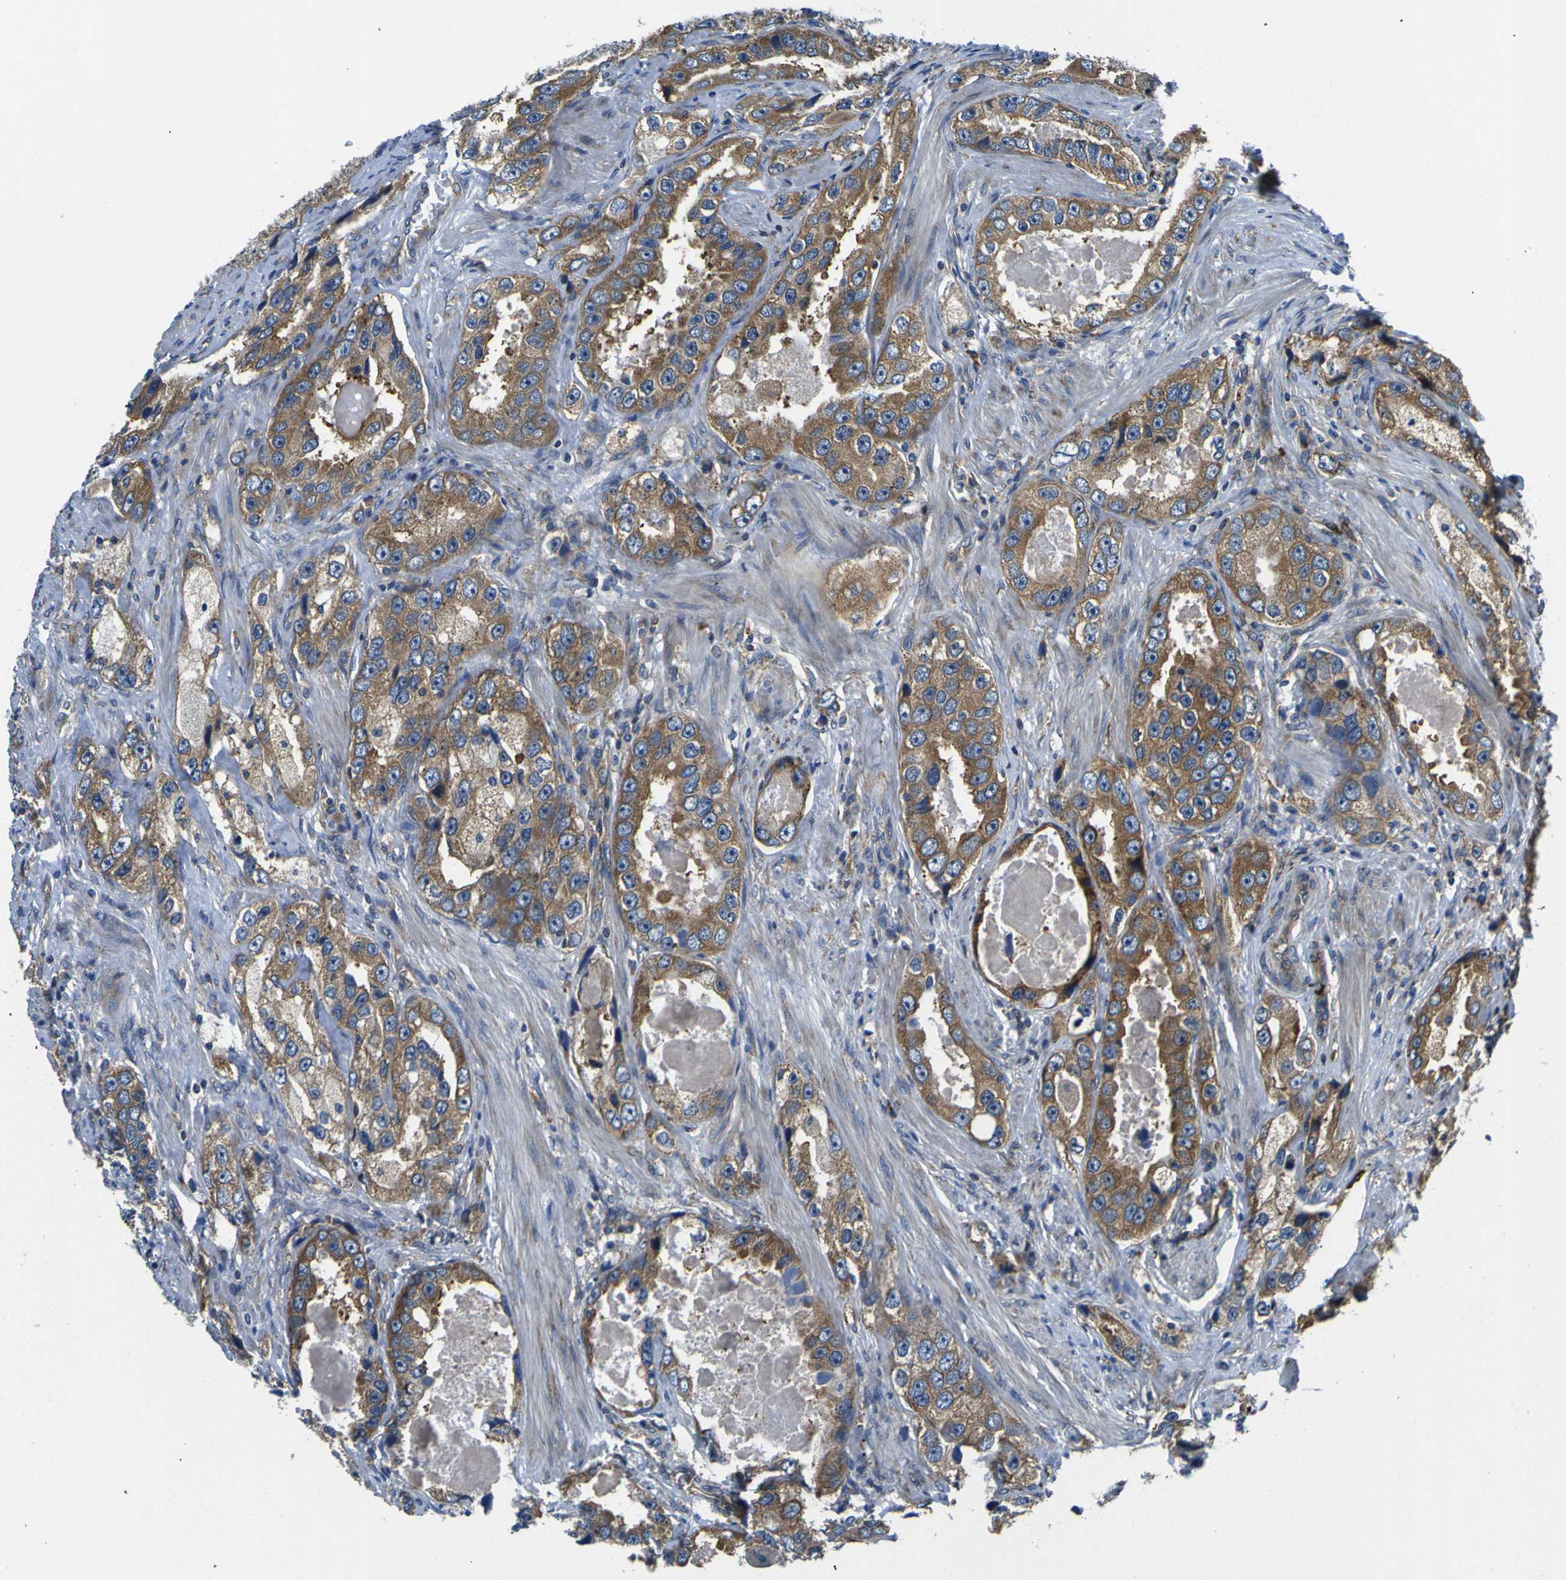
{"staining": {"intensity": "moderate", "quantity": ">75%", "location": "cytoplasmic/membranous"}, "tissue": "prostate cancer", "cell_type": "Tumor cells", "image_type": "cancer", "snomed": [{"axis": "morphology", "description": "Adenocarcinoma, High grade"}, {"axis": "topography", "description": "Prostate"}], "caption": "Tumor cells display medium levels of moderate cytoplasmic/membranous staining in about >75% of cells in prostate cancer (high-grade adenocarcinoma).", "gene": "RPSA", "patient": {"sex": "male", "age": 63}}